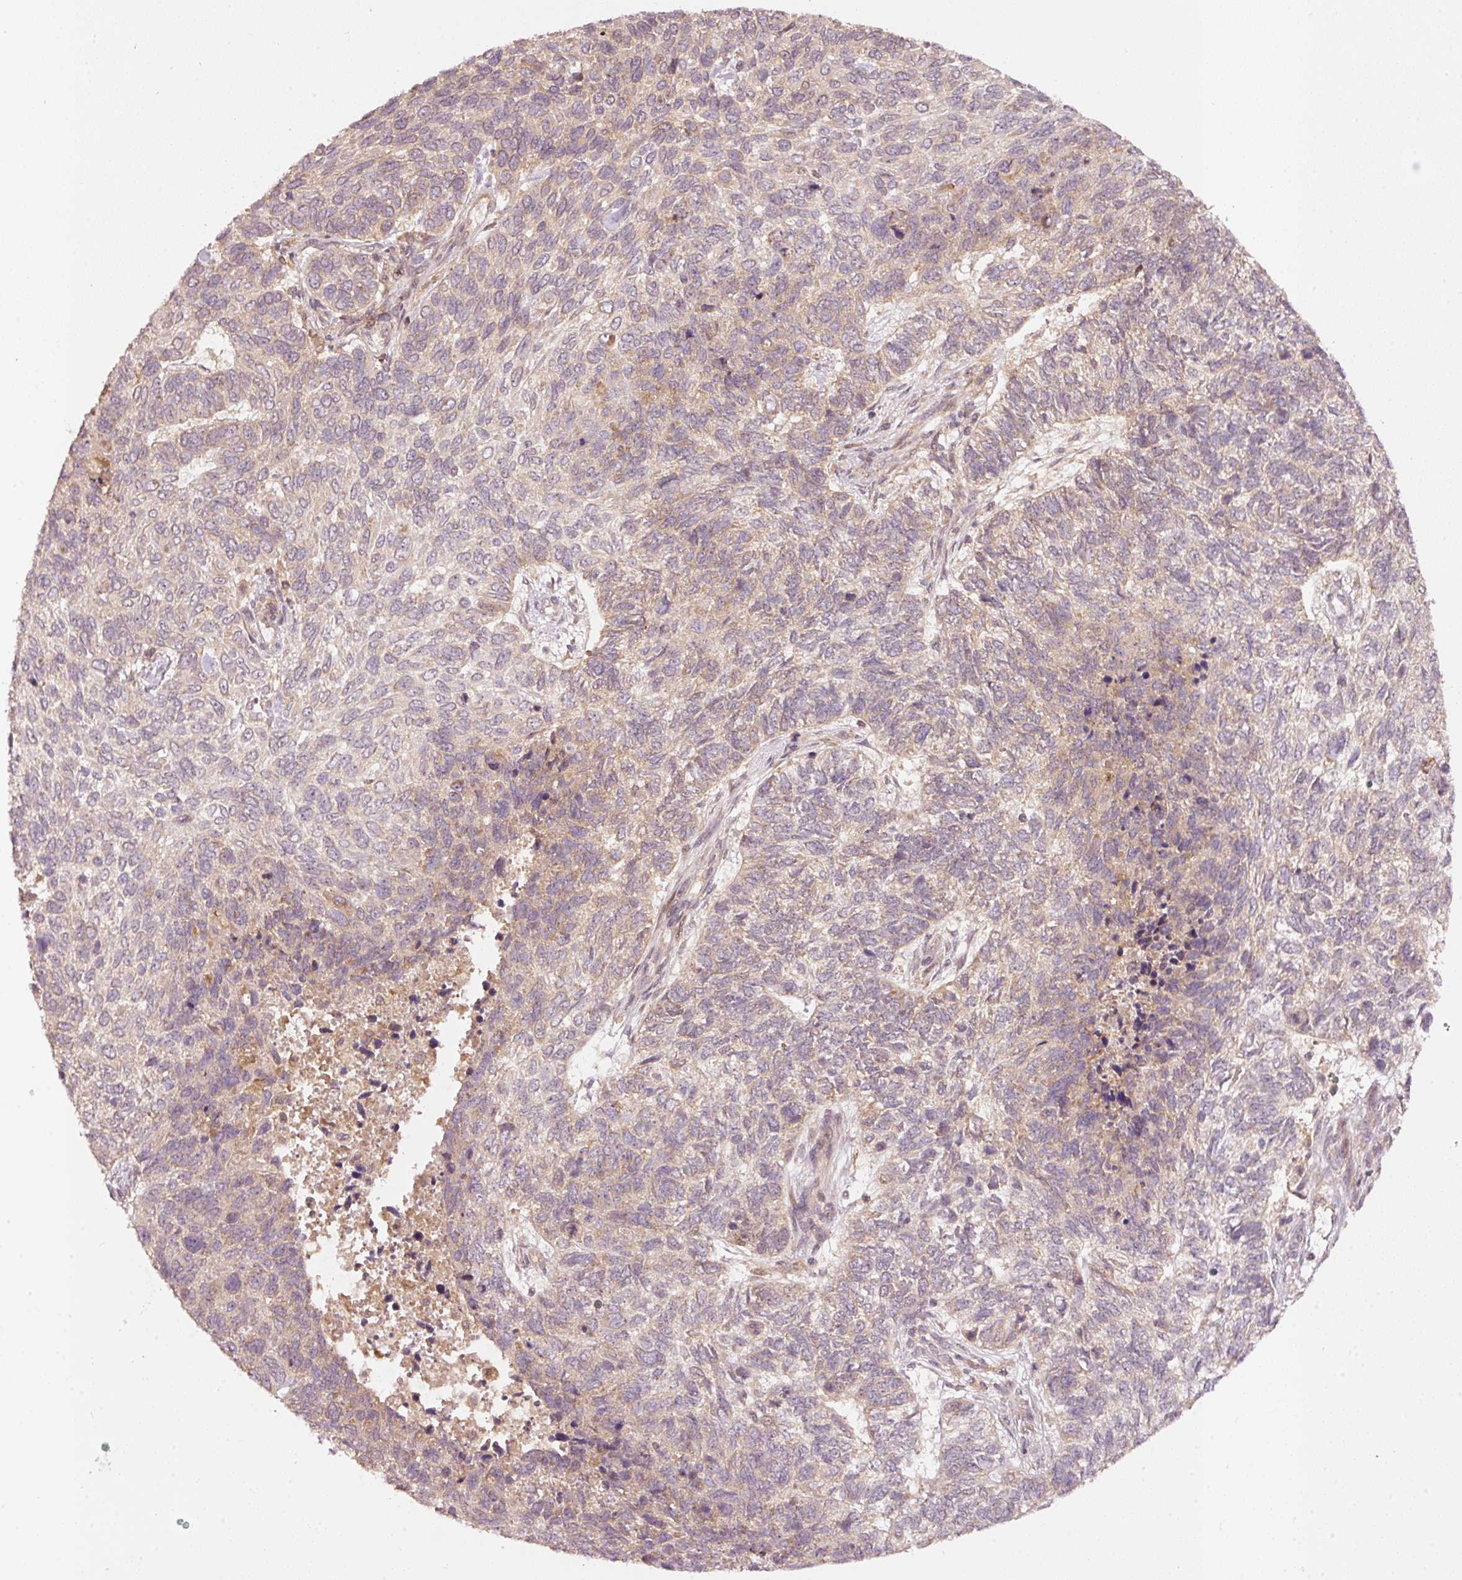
{"staining": {"intensity": "weak", "quantity": "<25%", "location": "cytoplasmic/membranous"}, "tissue": "skin cancer", "cell_type": "Tumor cells", "image_type": "cancer", "snomed": [{"axis": "morphology", "description": "Basal cell carcinoma"}, {"axis": "topography", "description": "Skin"}], "caption": "The immunohistochemistry (IHC) micrograph has no significant staining in tumor cells of skin cancer tissue. Nuclei are stained in blue.", "gene": "PCDHB1", "patient": {"sex": "female", "age": 65}}